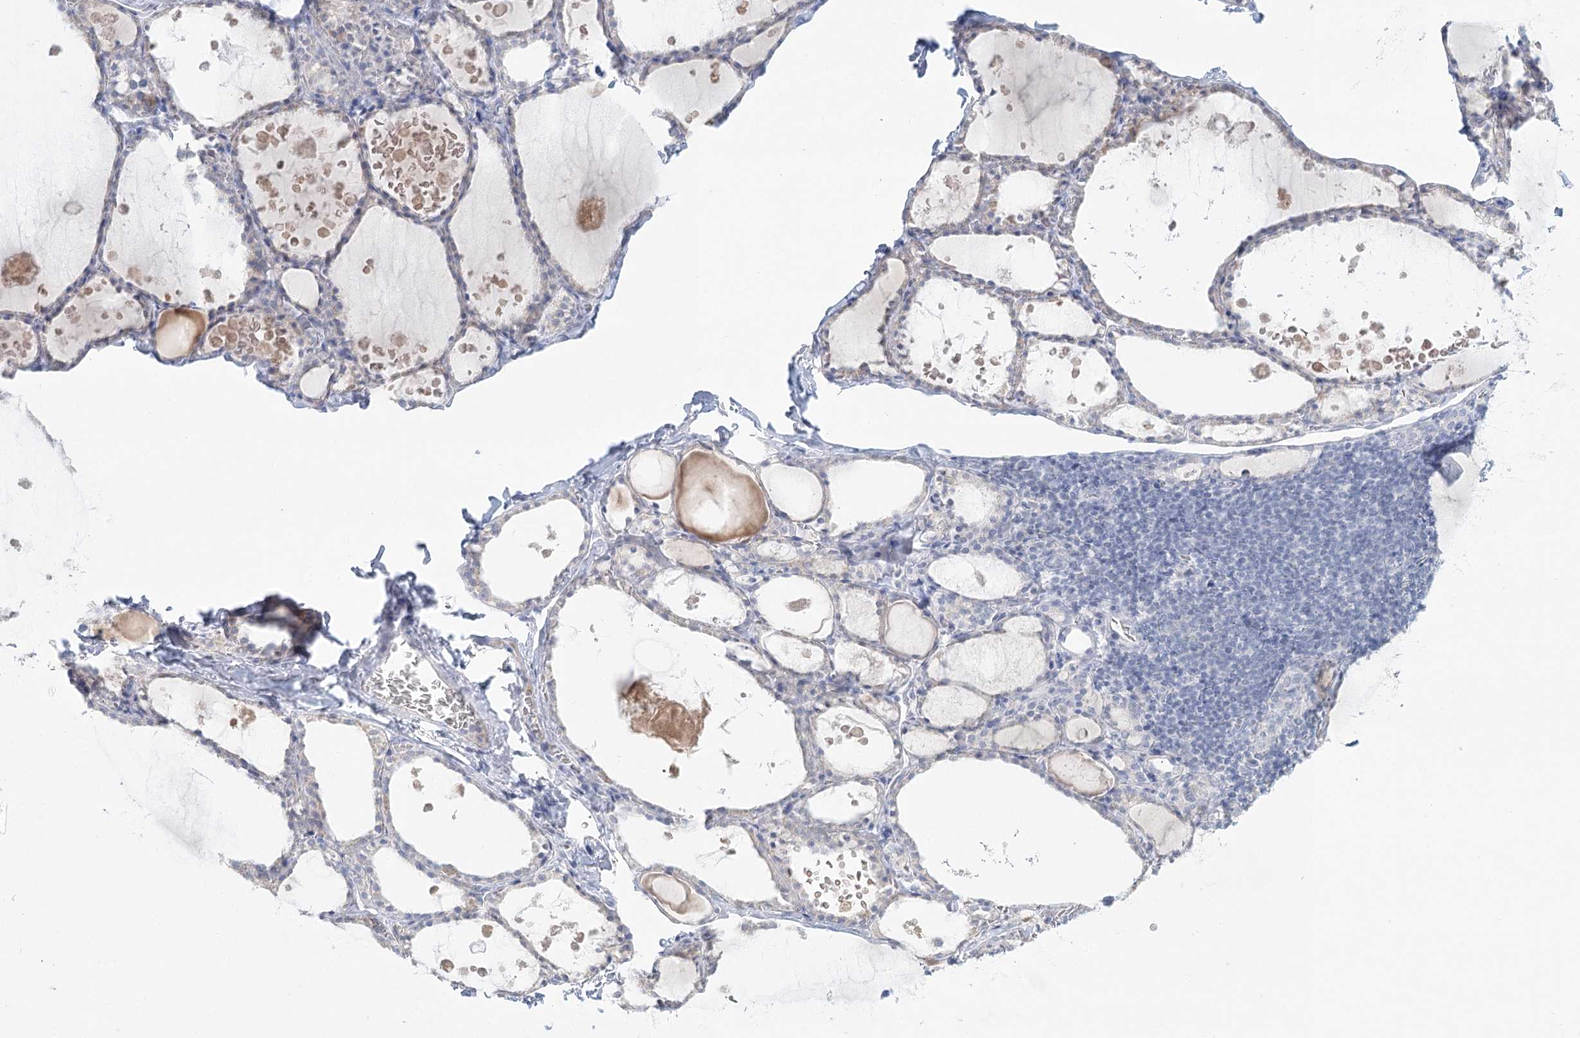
{"staining": {"intensity": "negative", "quantity": "none", "location": "none"}, "tissue": "thyroid gland", "cell_type": "Glandular cells", "image_type": "normal", "snomed": [{"axis": "morphology", "description": "Normal tissue, NOS"}, {"axis": "topography", "description": "Thyroid gland"}], "caption": "Immunohistochemistry (IHC) of normal thyroid gland demonstrates no expression in glandular cells. (Brightfield microscopy of DAB immunohistochemistry (IHC) at high magnification).", "gene": "DMGDH", "patient": {"sex": "male", "age": 56}}